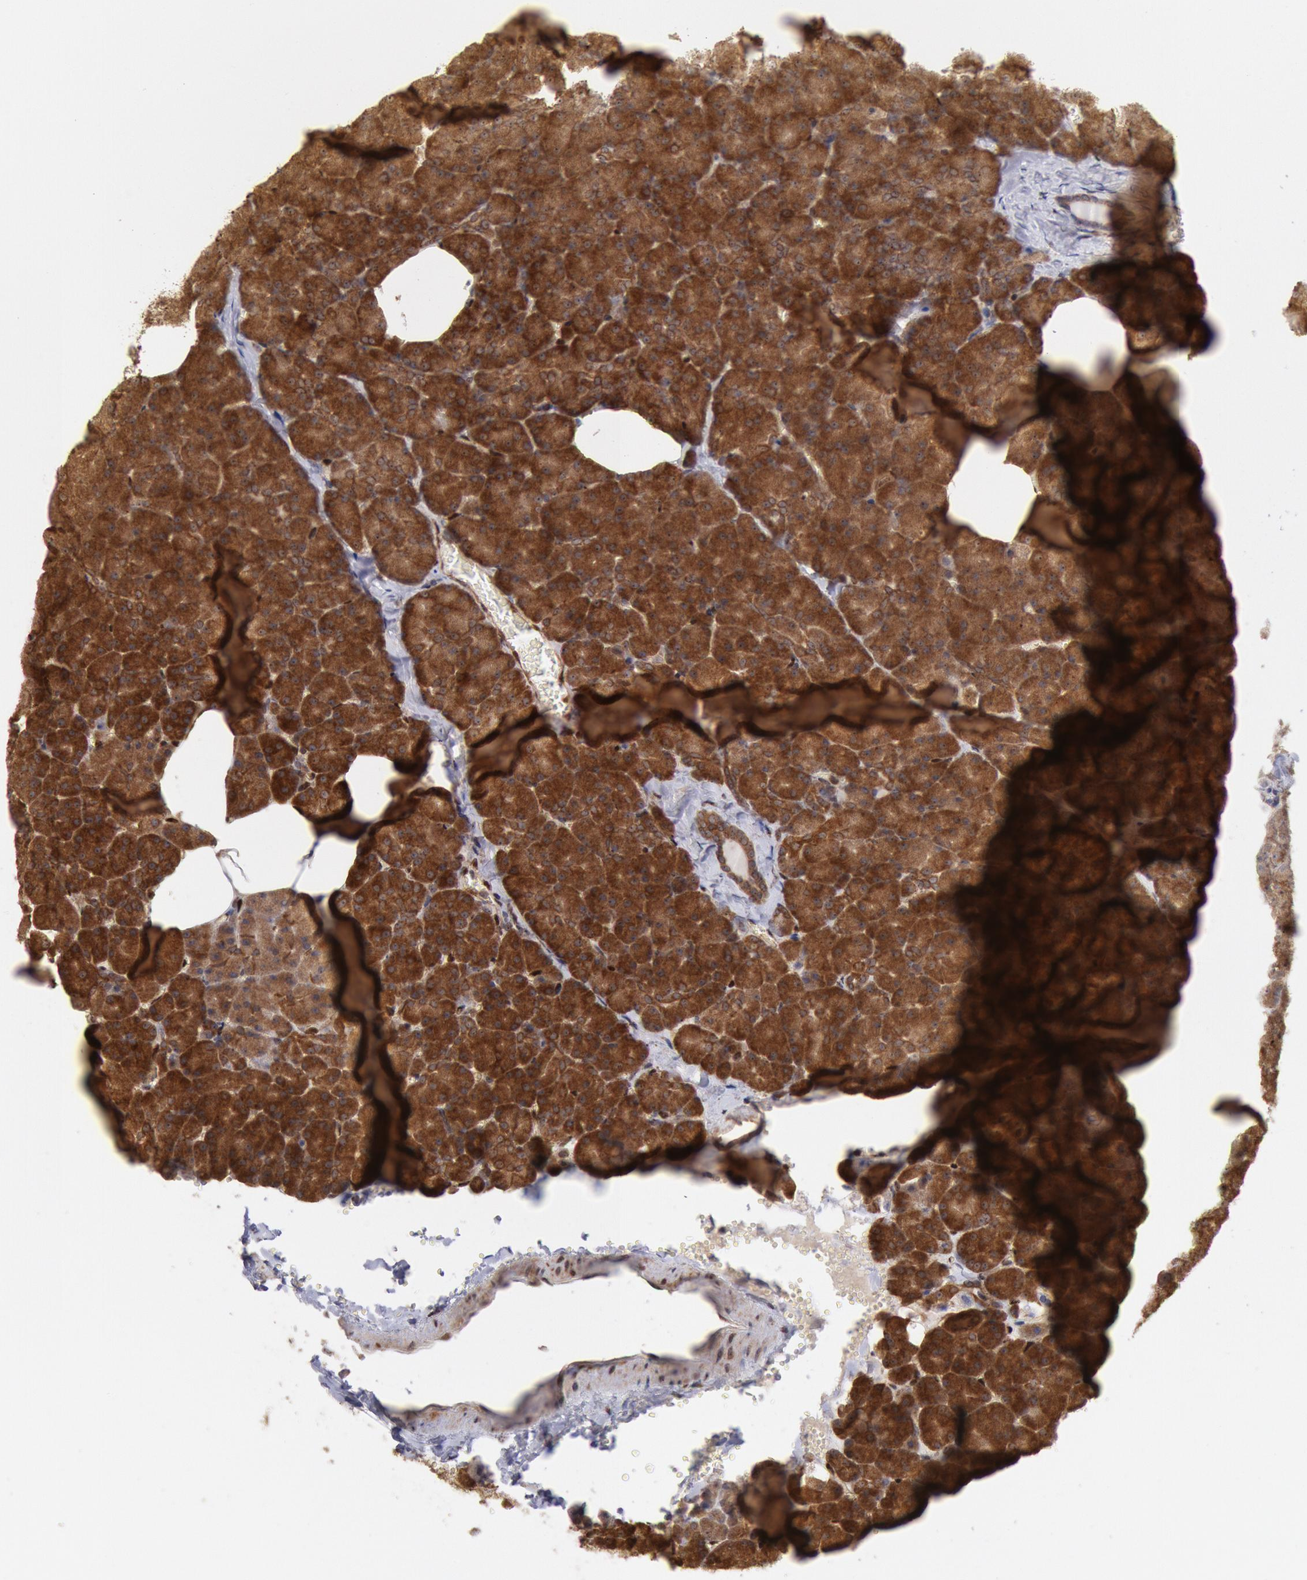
{"staining": {"intensity": "strong", "quantity": ">75%", "location": "cytoplasmic/membranous"}, "tissue": "pancreas", "cell_type": "Exocrine glandular cells", "image_type": "normal", "snomed": [{"axis": "morphology", "description": "Normal tissue, NOS"}, {"axis": "topography", "description": "Pancreas"}], "caption": "Immunohistochemistry (DAB) staining of normal human pancreas shows strong cytoplasmic/membranous protein positivity in approximately >75% of exocrine glandular cells.", "gene": "STX17", "patient": {"sex": "female", "age": 35}}